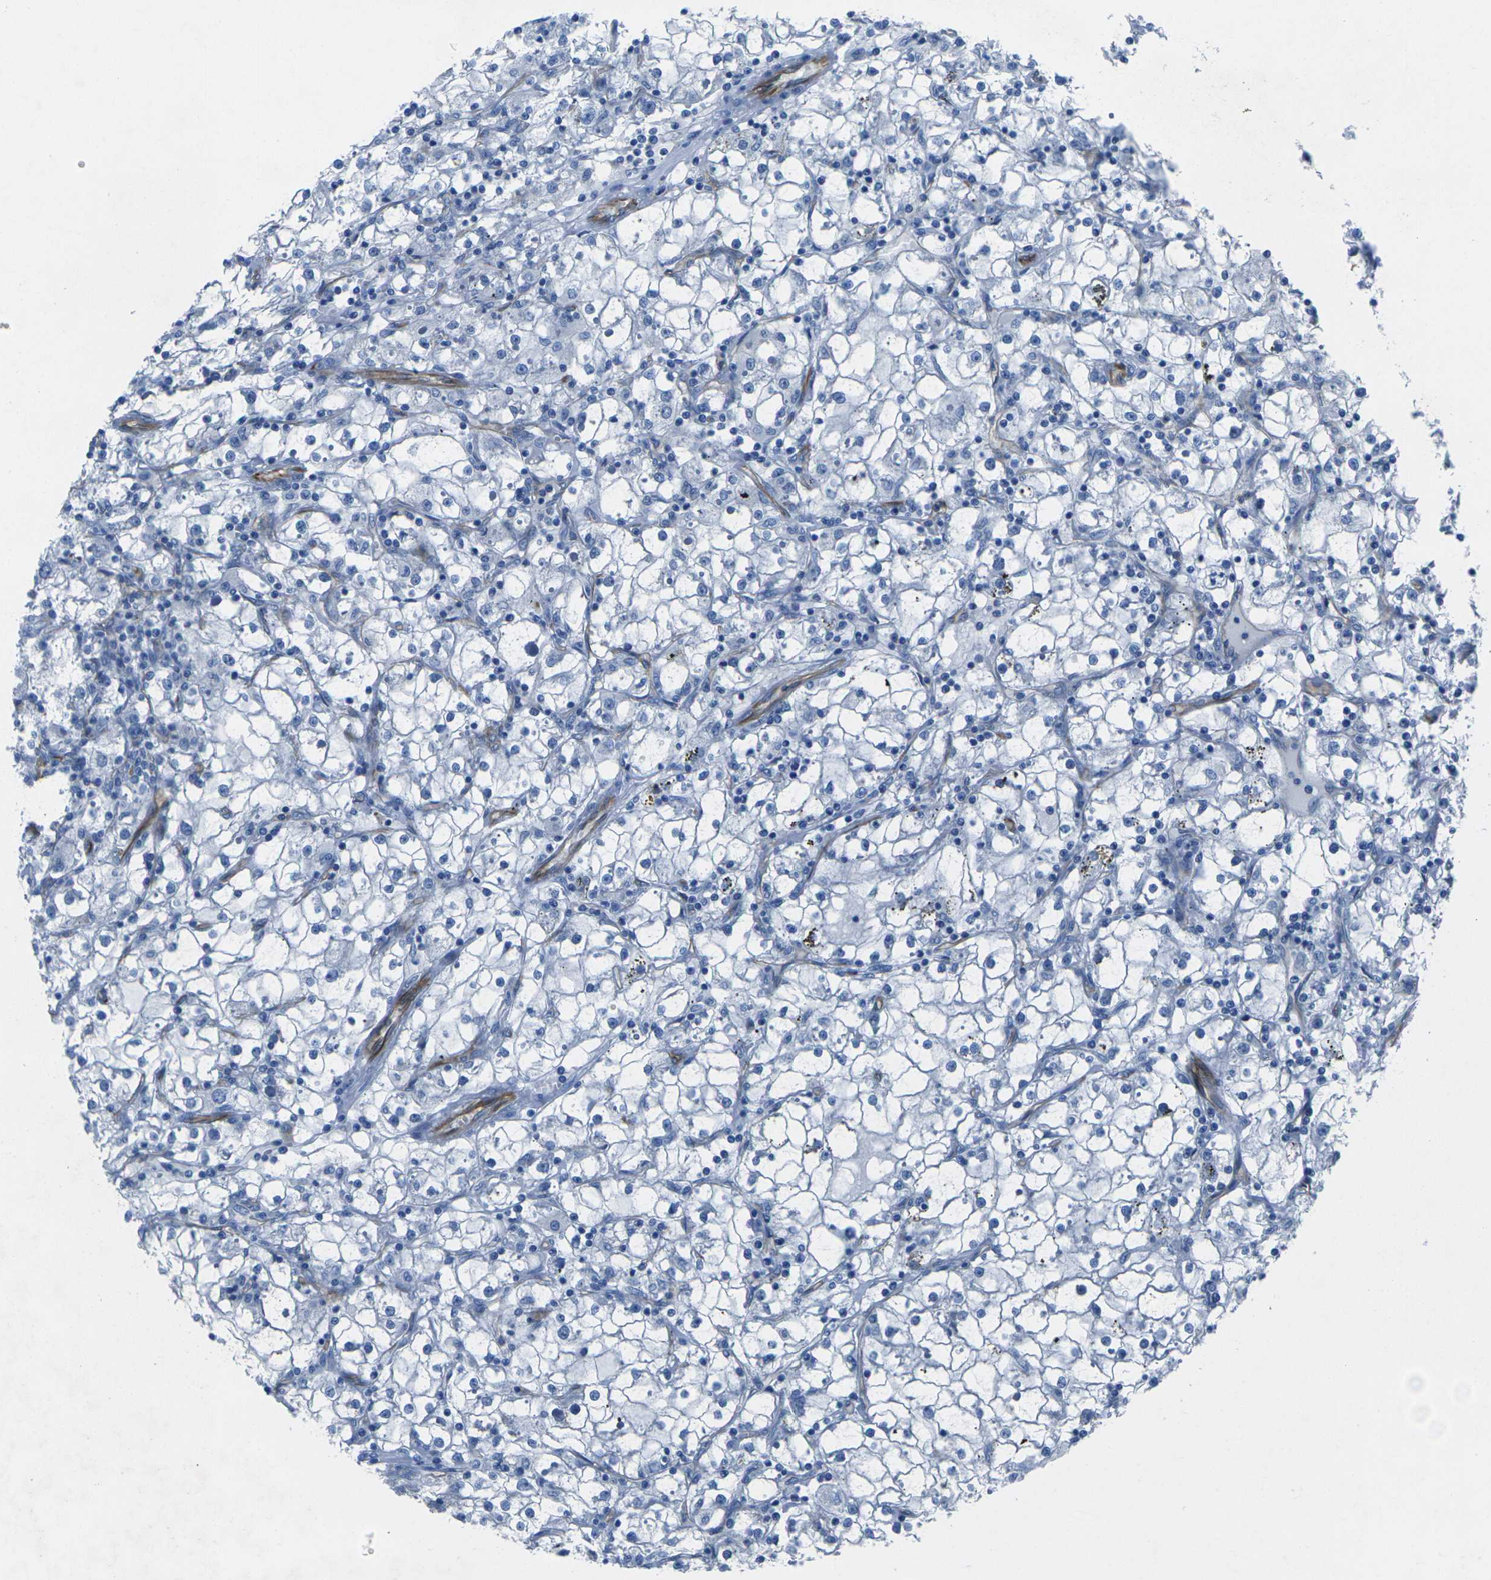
{"staining": {"intensity": "negative", "quantity": "none", "location": "none"}, "tissue": "renal cancer", "cell_type": "Tumor cells", "image_type": "cancer", "snomed": [{"axis": "morphology", "description": "Adenocarcinoma, NOS"}, {"axis": "topography", "description": "Kidney"}], "caption": "Immunohistochemical staining of renal adenocarcinoma demonstrates no significant expression in tumor cells. (Brightfield microscopy of DAB (3,3'-diaminobenzidine) immunohistochemistry (IHC) at high magnification).", "gene": "HSPA12B", "patient": {"sex": "male", "age": 56}}